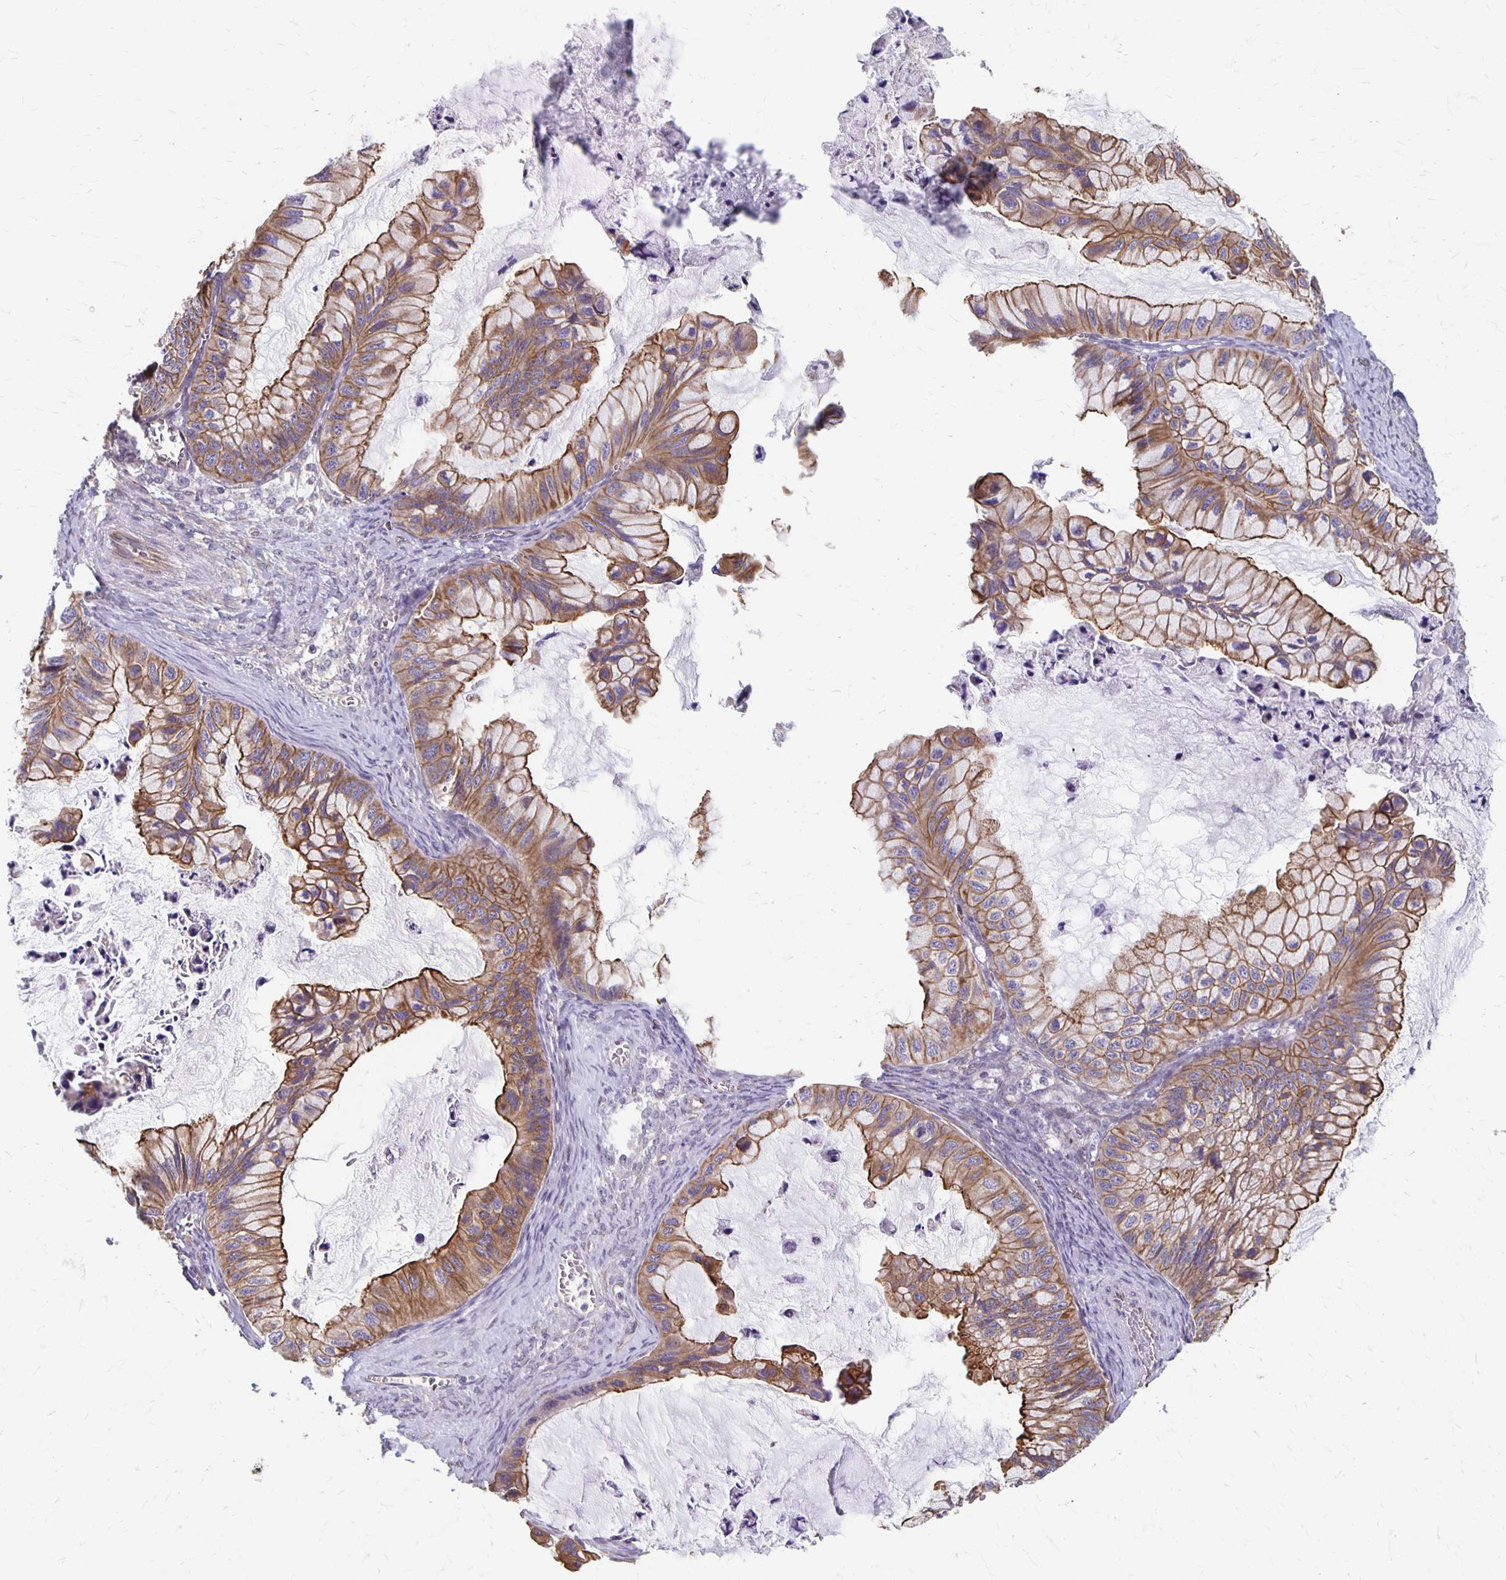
{"staining": {"intensity": "moderate", "quantity": ">75%", "location": "cytoplasmic/membranous"}, "tissue": "ovarian cancer", "cell_type": "Tumor cells", "image_type": "cancer", "snomed": [{"axis": "morphology", "description": "Cystadenocarcinoma, mucinous, NOS"}, {"axis": "topography", "description": "Ovary"}], "caption": "Tumor cells show moderate cytoplasmic/membranous positivity in approximately >75% of cells in ovarian mucinous cystadenocarcinoma. (Stains: DAB (3,3'-diaminobenzidine) in brown, nuclei in blue, Microscopy: brightfield microscopy at high magnification).", "gene": "PPP1R3E", "patient": {"sex": "female", "age": 72}}